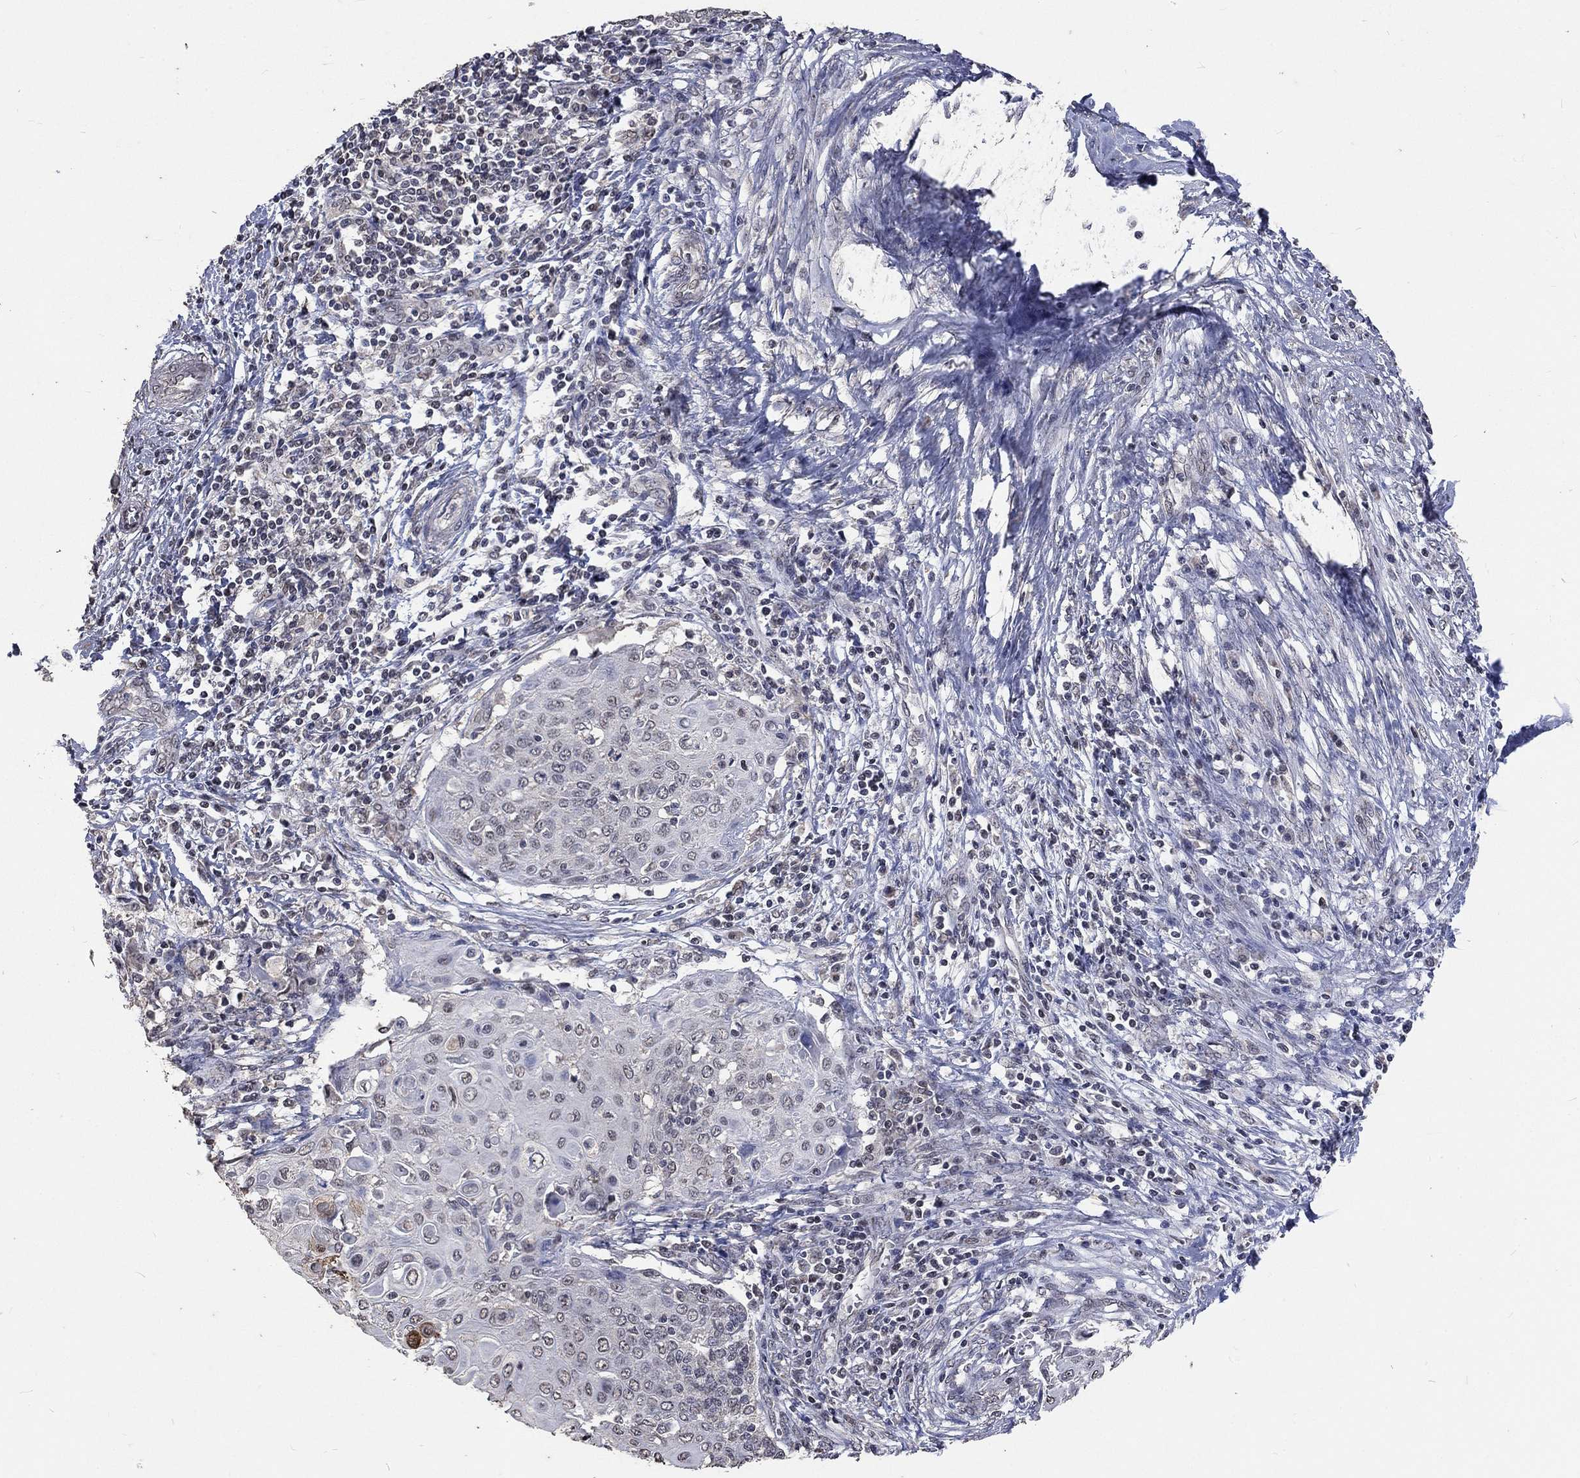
{"staining": {"intensity": "negative", "quantity": "none", "location": "none"}, "tissue": "cervical cancer", "cell_type": "Tumor cells", "image_type": "cancer", "snomed": [{"axis": "morphology", "description": "Squamous cell carcinoma, NOS"}, {"axis": "topography", "description": "Cervix"}], "caption": "Protein analysis of cervical squamous cell carcinoma shows no significant positivity in tumor cells.", "gene": "SPATA33", "patient": {"sex": "female", "age": 39}}